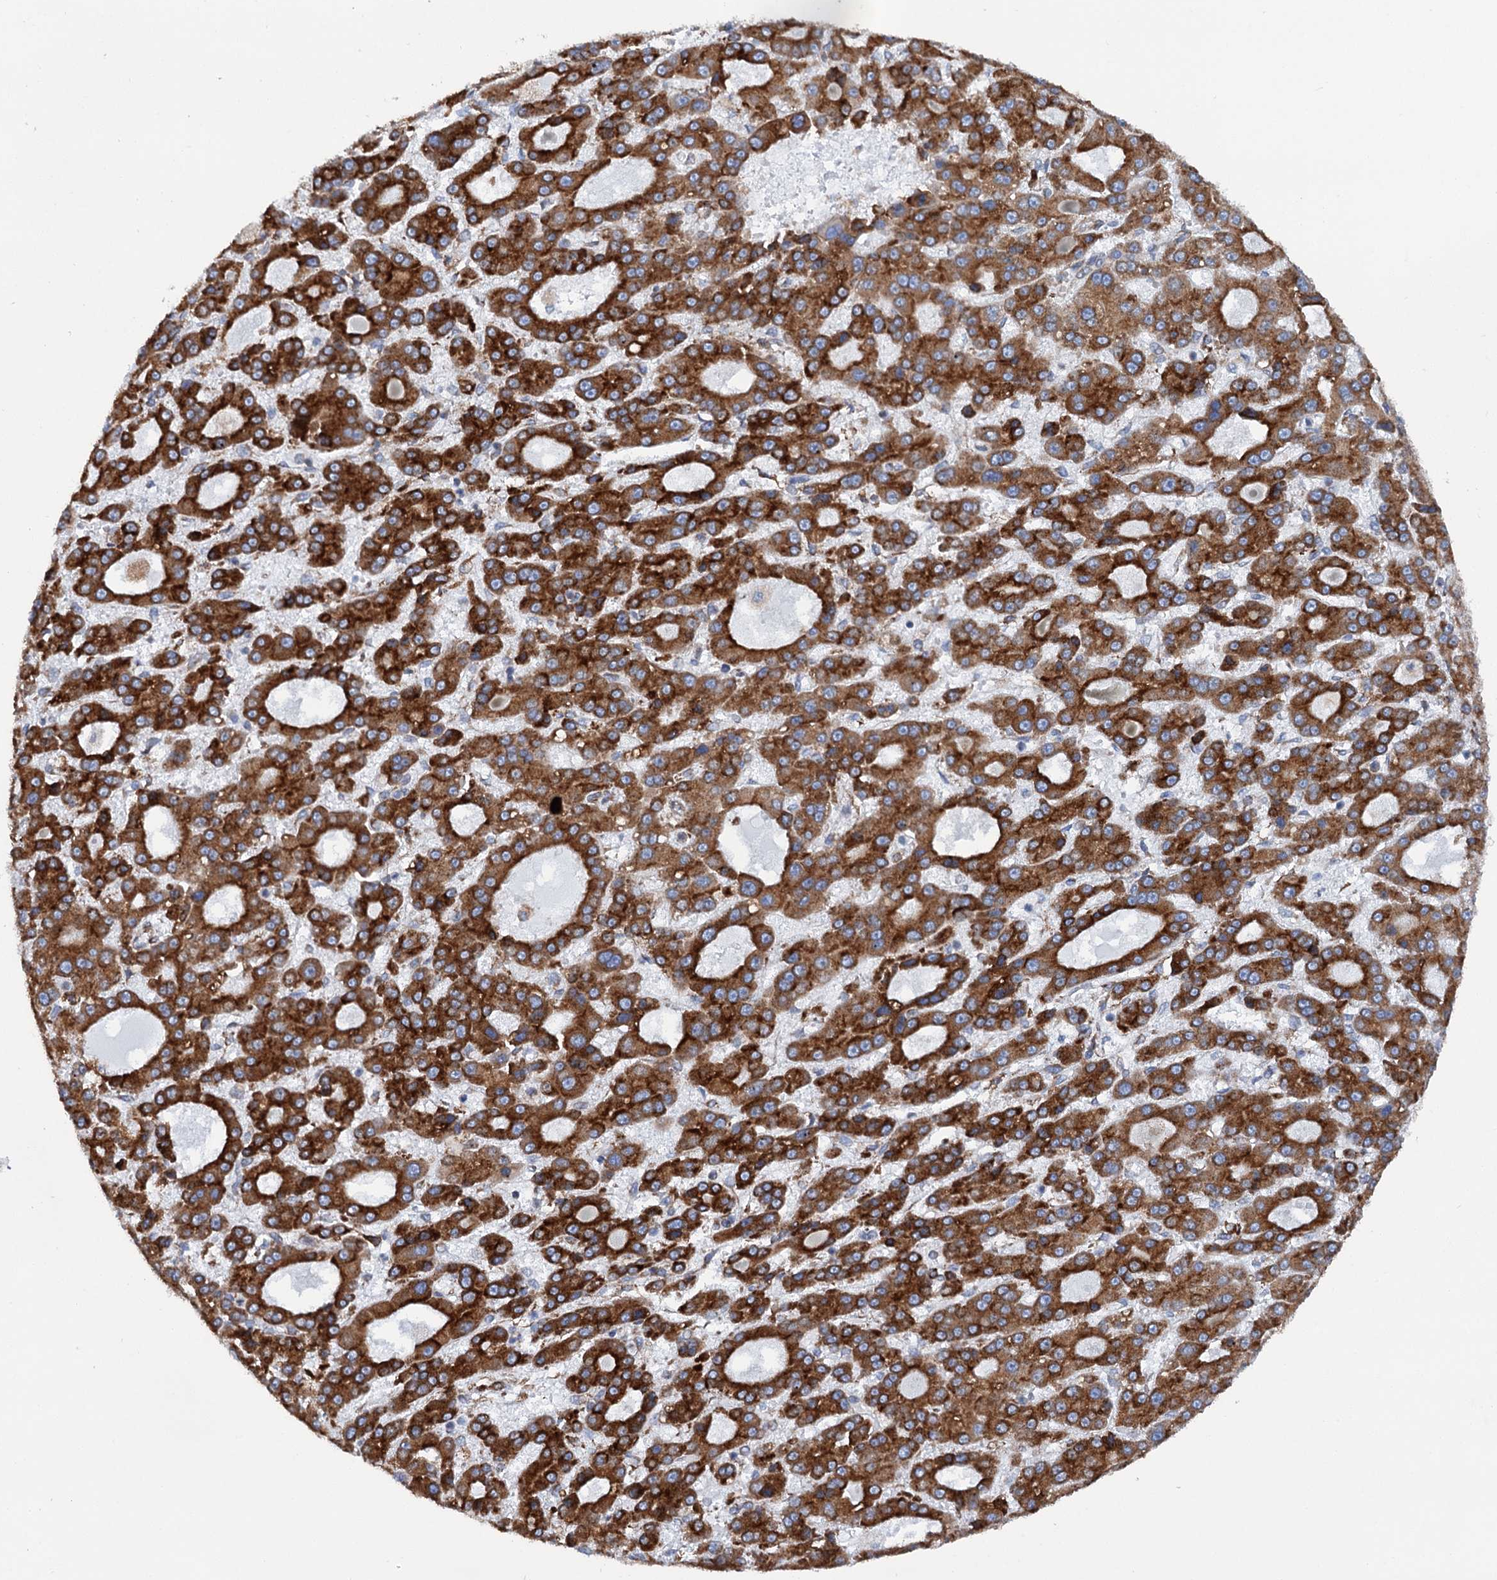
{"staining": {"intensity": "strong", "quantity": ">75%", "location": "cytoplasmic/membranous"}, "tissue": "liver cancer", "cell_type": "Tumor cells", "image_type": "cancer", "snomed": [{"axis": "morphology", "description": "Carcinoma, Hepatocellular, NOS"}, {"axis": "topography", "description": "Liver"}], "caption": "Protein expression analysis of hepatocellular carcinoma (liver) exhibits strong cytoplasmic/membranous staining in about >75% of tumor cells.", "gene": "SHE", "patient": {"sex": "male", "age": 70}}